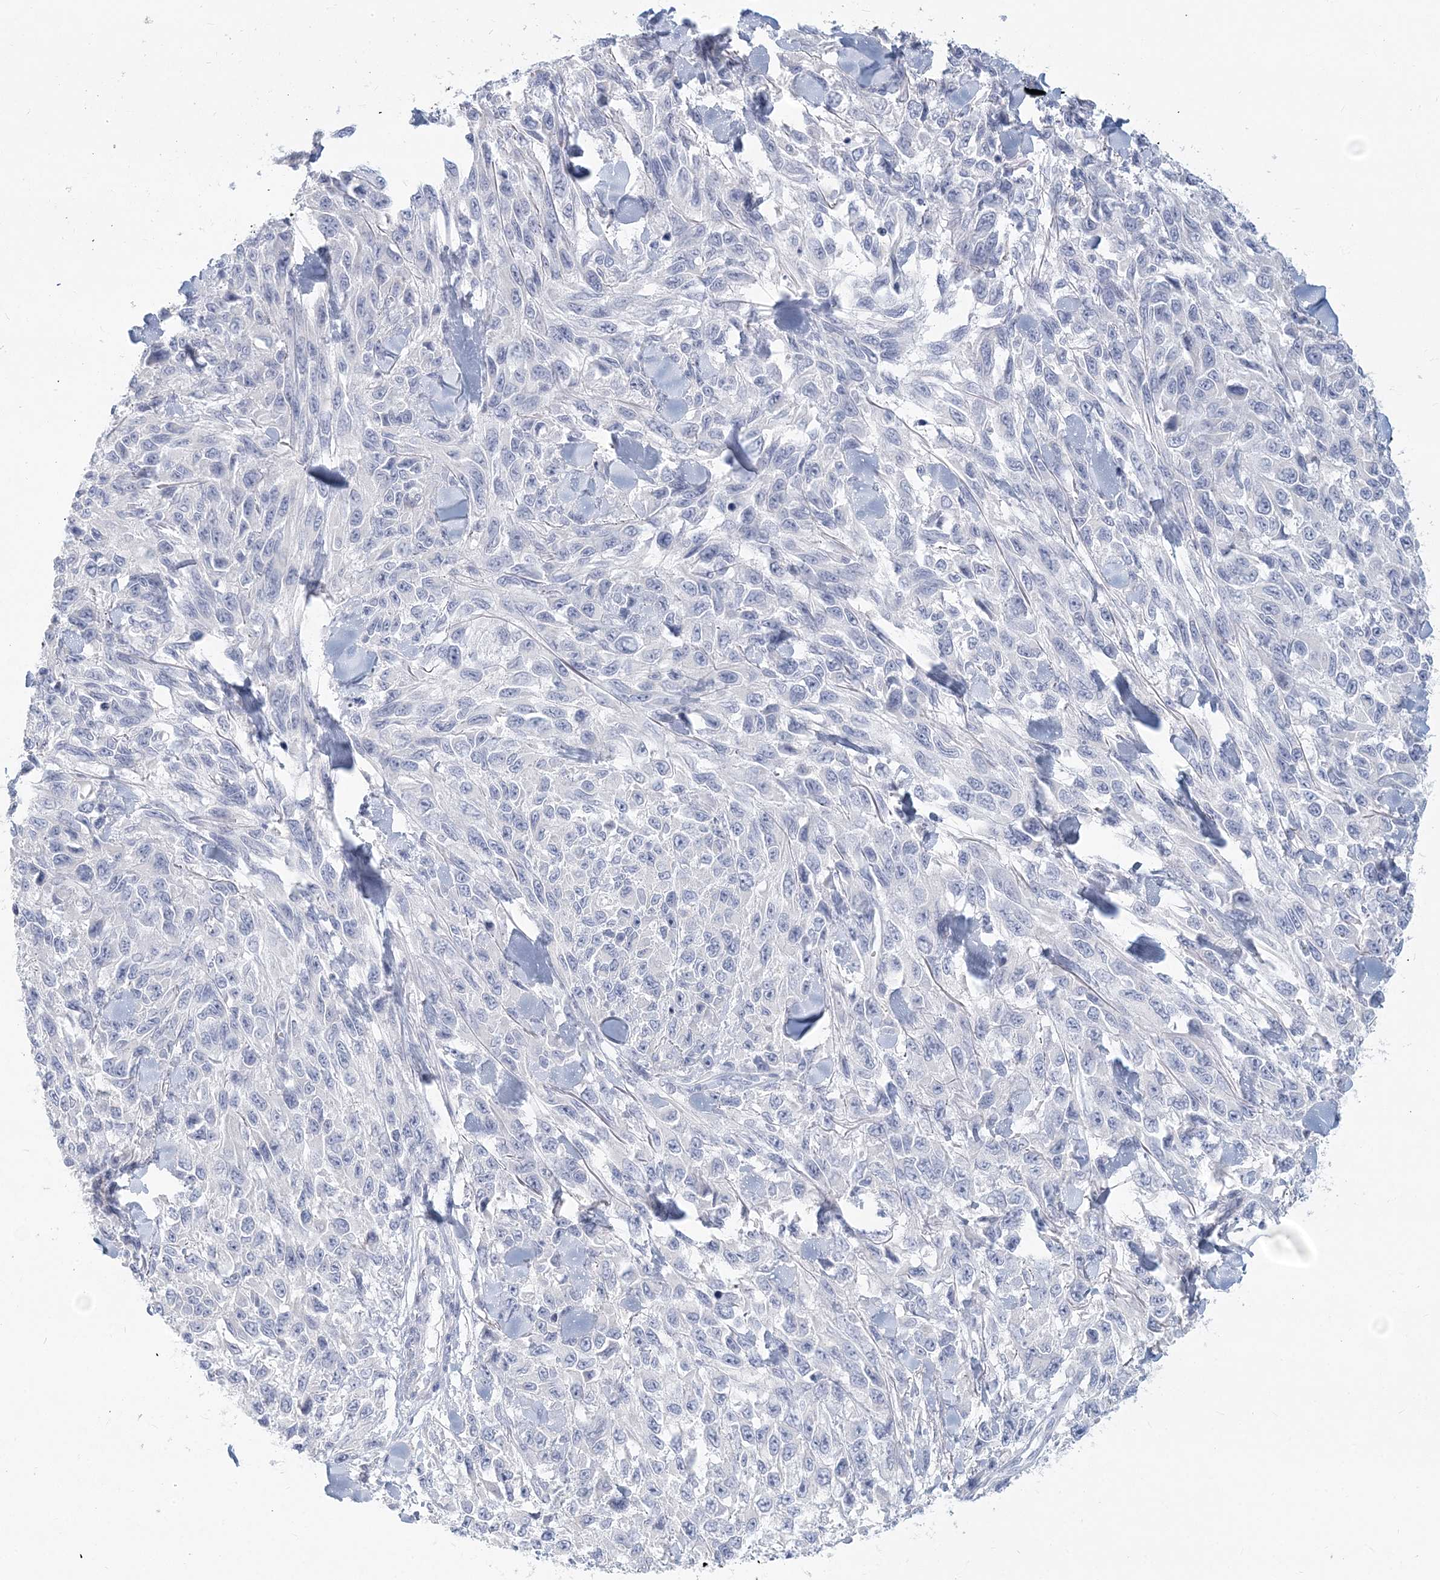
{"staining": {"intensity": "negative", "quantity": "none", "location": "none"}, "tissue": "melanoma", "cell_type": "Tumor cells", "image_type": "cancer", "snomed": [{"axis": "morphology", "description": "Malignant melanoma, NOS"}, {"axis": "topography", "description": "Skin"}], "caption": "IHC of human melanoma shows no expression in tumor cells.", "gene": "CSN1S1", "patient": {"sex": "female", "age": 96}}